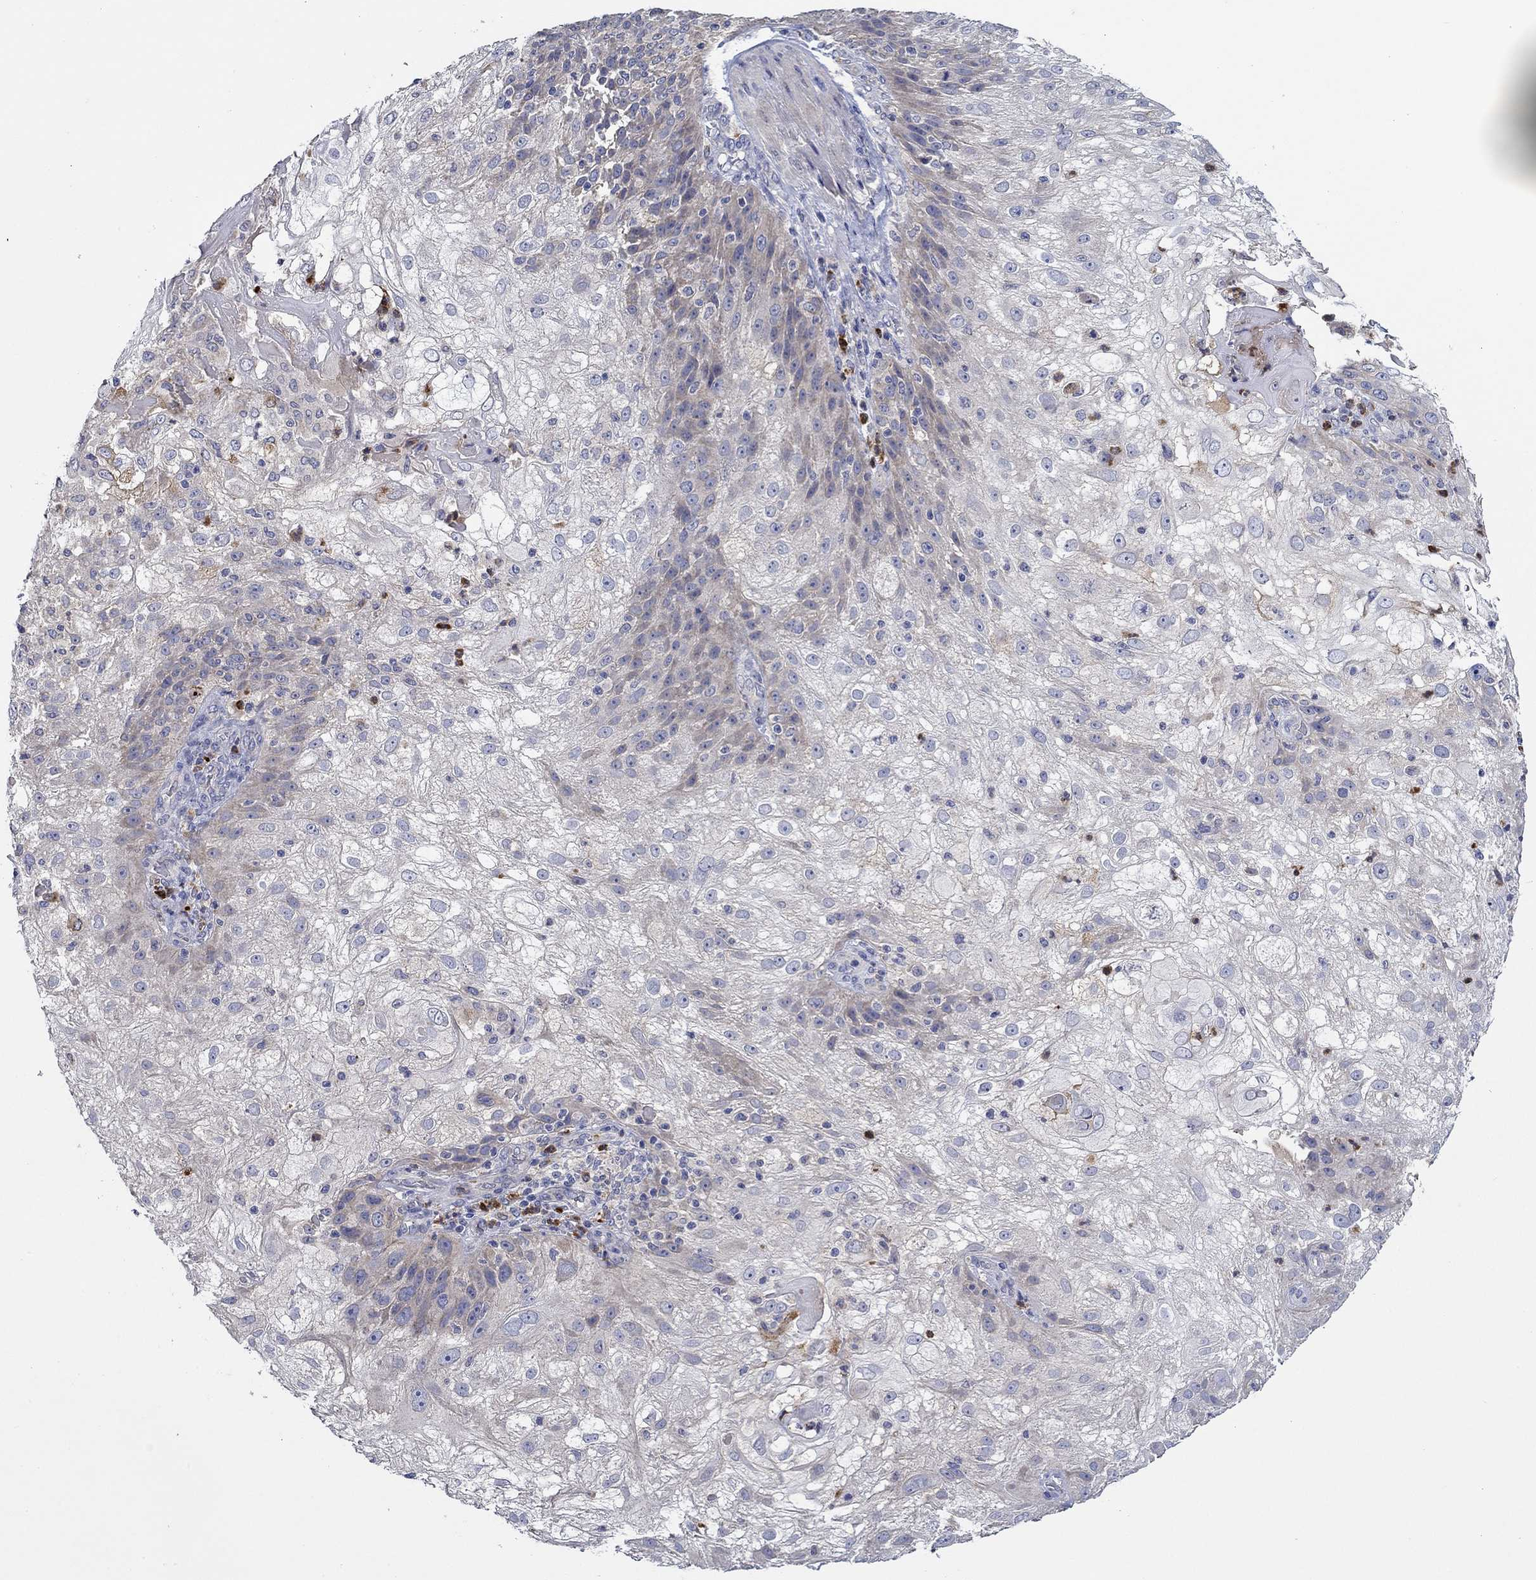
{"staining": {"intensity": "weak", "quantity": "<25%", "location": "cytoplasmic/membranous"}, "tissue": "skin cancer", "cell_type": "Tumor cells", "image_type": "cancer", "snomed": [{"axis": "morphology", "description": "Normal tissue, NOS"}, {"axis": "morphology", "description": "Squamous cell carcinoma, NOS"}, {"axis": "topography", "description": "Skin"}], "caption": "IHC of human skin squamous cell carcinoma exhibits no staining in tumor cells. (Stains: DAB (3,3'-diaminobenzidine) IHC with hematoxylin counter stain, Microscopy: brightfield microscopy at high magnification).", "gene": "CHIT1", "patient": {"sex": "female", "age": 83}}